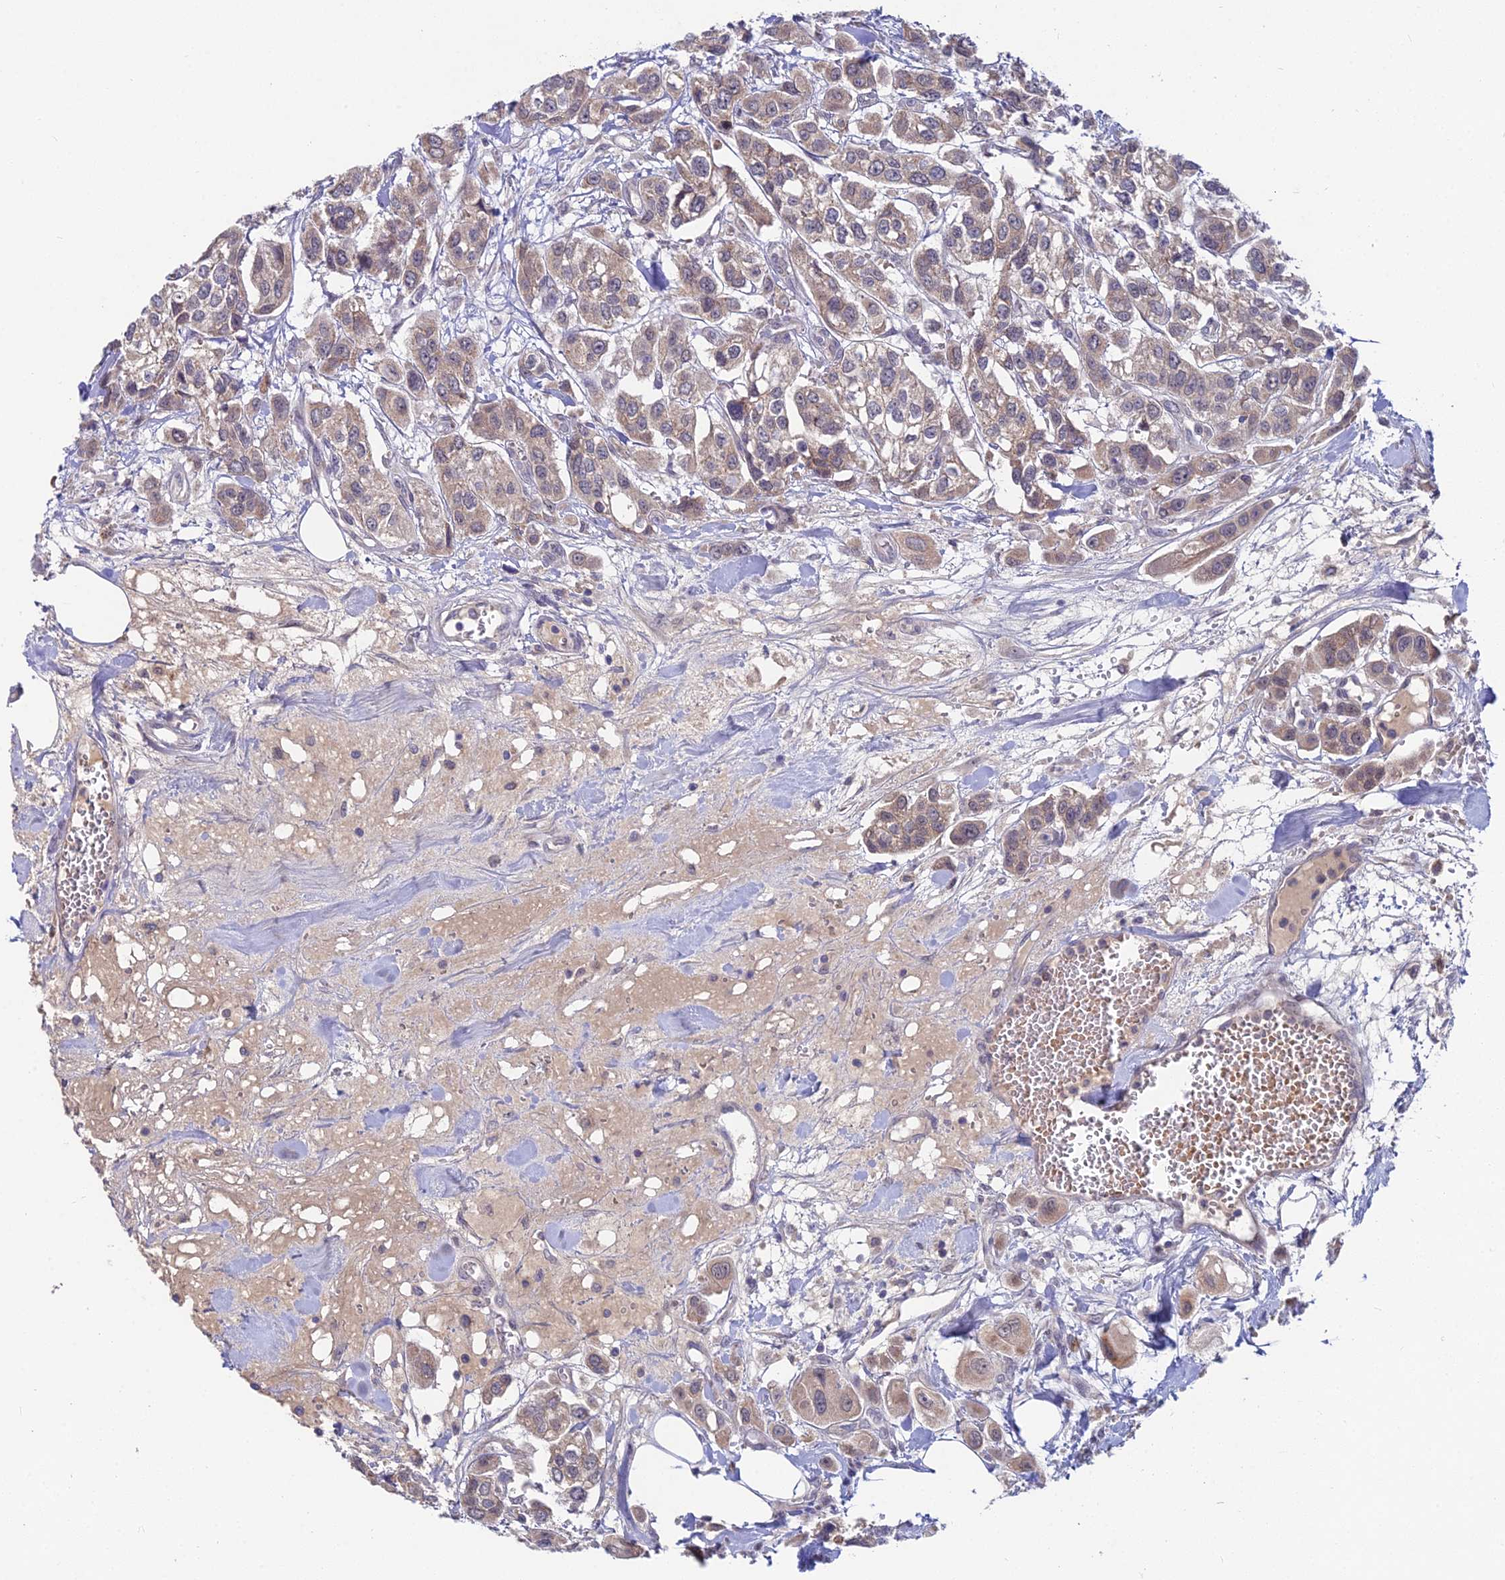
{"staining": {"intensity": "weak", "quantity": ">75%", "location": "cytoplasmic/membranous"}, "tissue": "urothelial cancer", "cell_type": "Tumor cells", "image_type": "cancer", "snomed": [{"axis": "morphology", "description": "Urothelial carcinoma, High grade"}, {"axis": "topography", "description": "Urinary bladder"}], "caption": "A micrograph showing weak cytoplasmic/membranous positivity in about >75% of tumor cells in urothelial carcinoma (high-grade), as visualized by brown immunohistochemical staining.", "gene": "WDR43", "patient": {"sex": "male", "age": 67}}